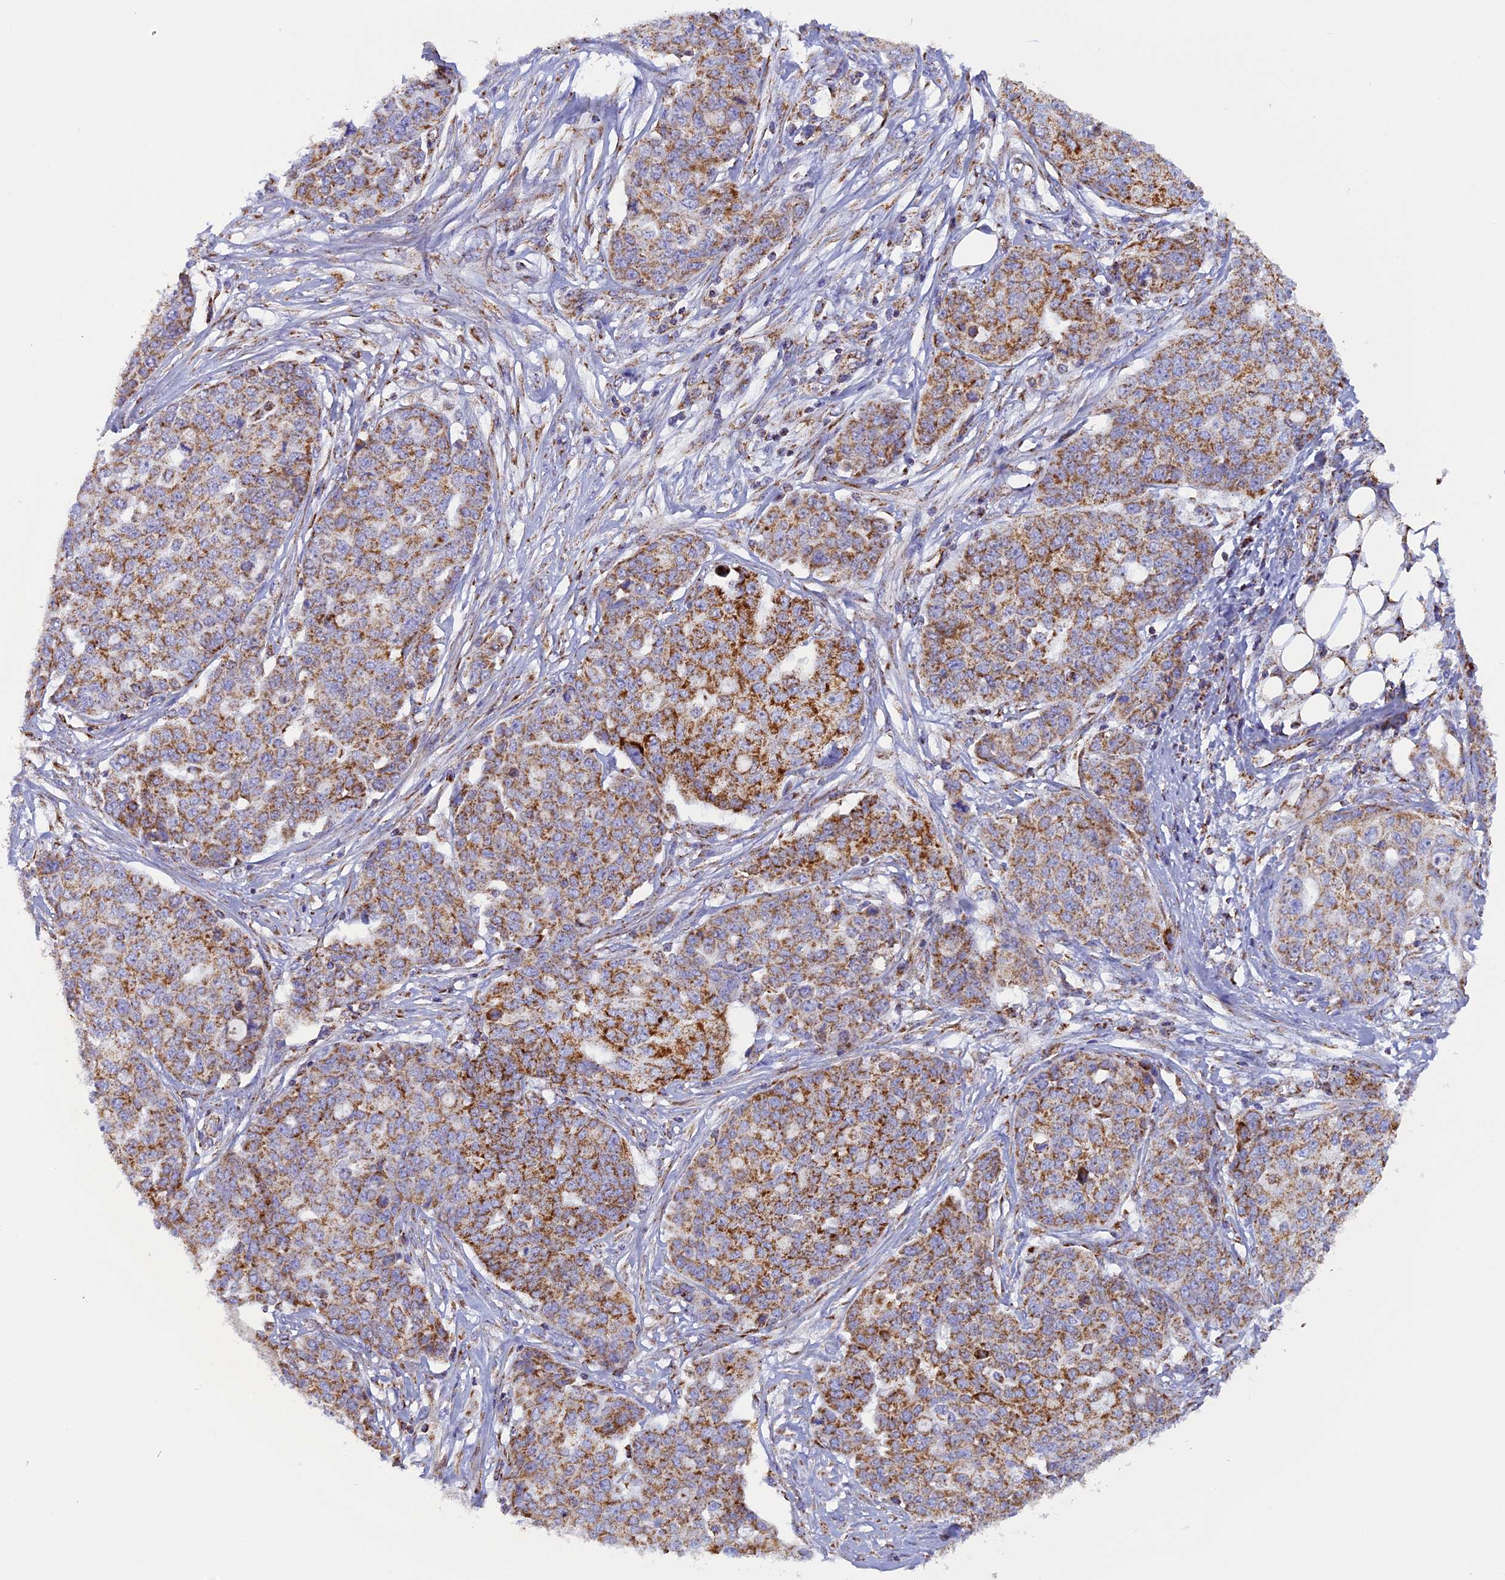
{"staining": {"intensity": "moderate", "quantity": ">75%", "location": "cytoplasmic/membranous"}, "tissue": "ovarian cancer", "cell_type": "Tumor cells", "image_type": "cancer", "snomed": [{"axis": "morphology", "description": "Cystadenocarcinoma, serous, NOS"}, {"axis": "topography", "description": "Soft tissue"}, {"axis": "topography", "description": "Ovary"}], "caption": "Serous cystadenocarcinoma (ovarian) stained with a brown dye shows moderate cytoplasmic/membranous positive positivity in about >75% of tumor cells.", "gene": "KCNG1", "patient": {"sex": "female", "age": 57}}